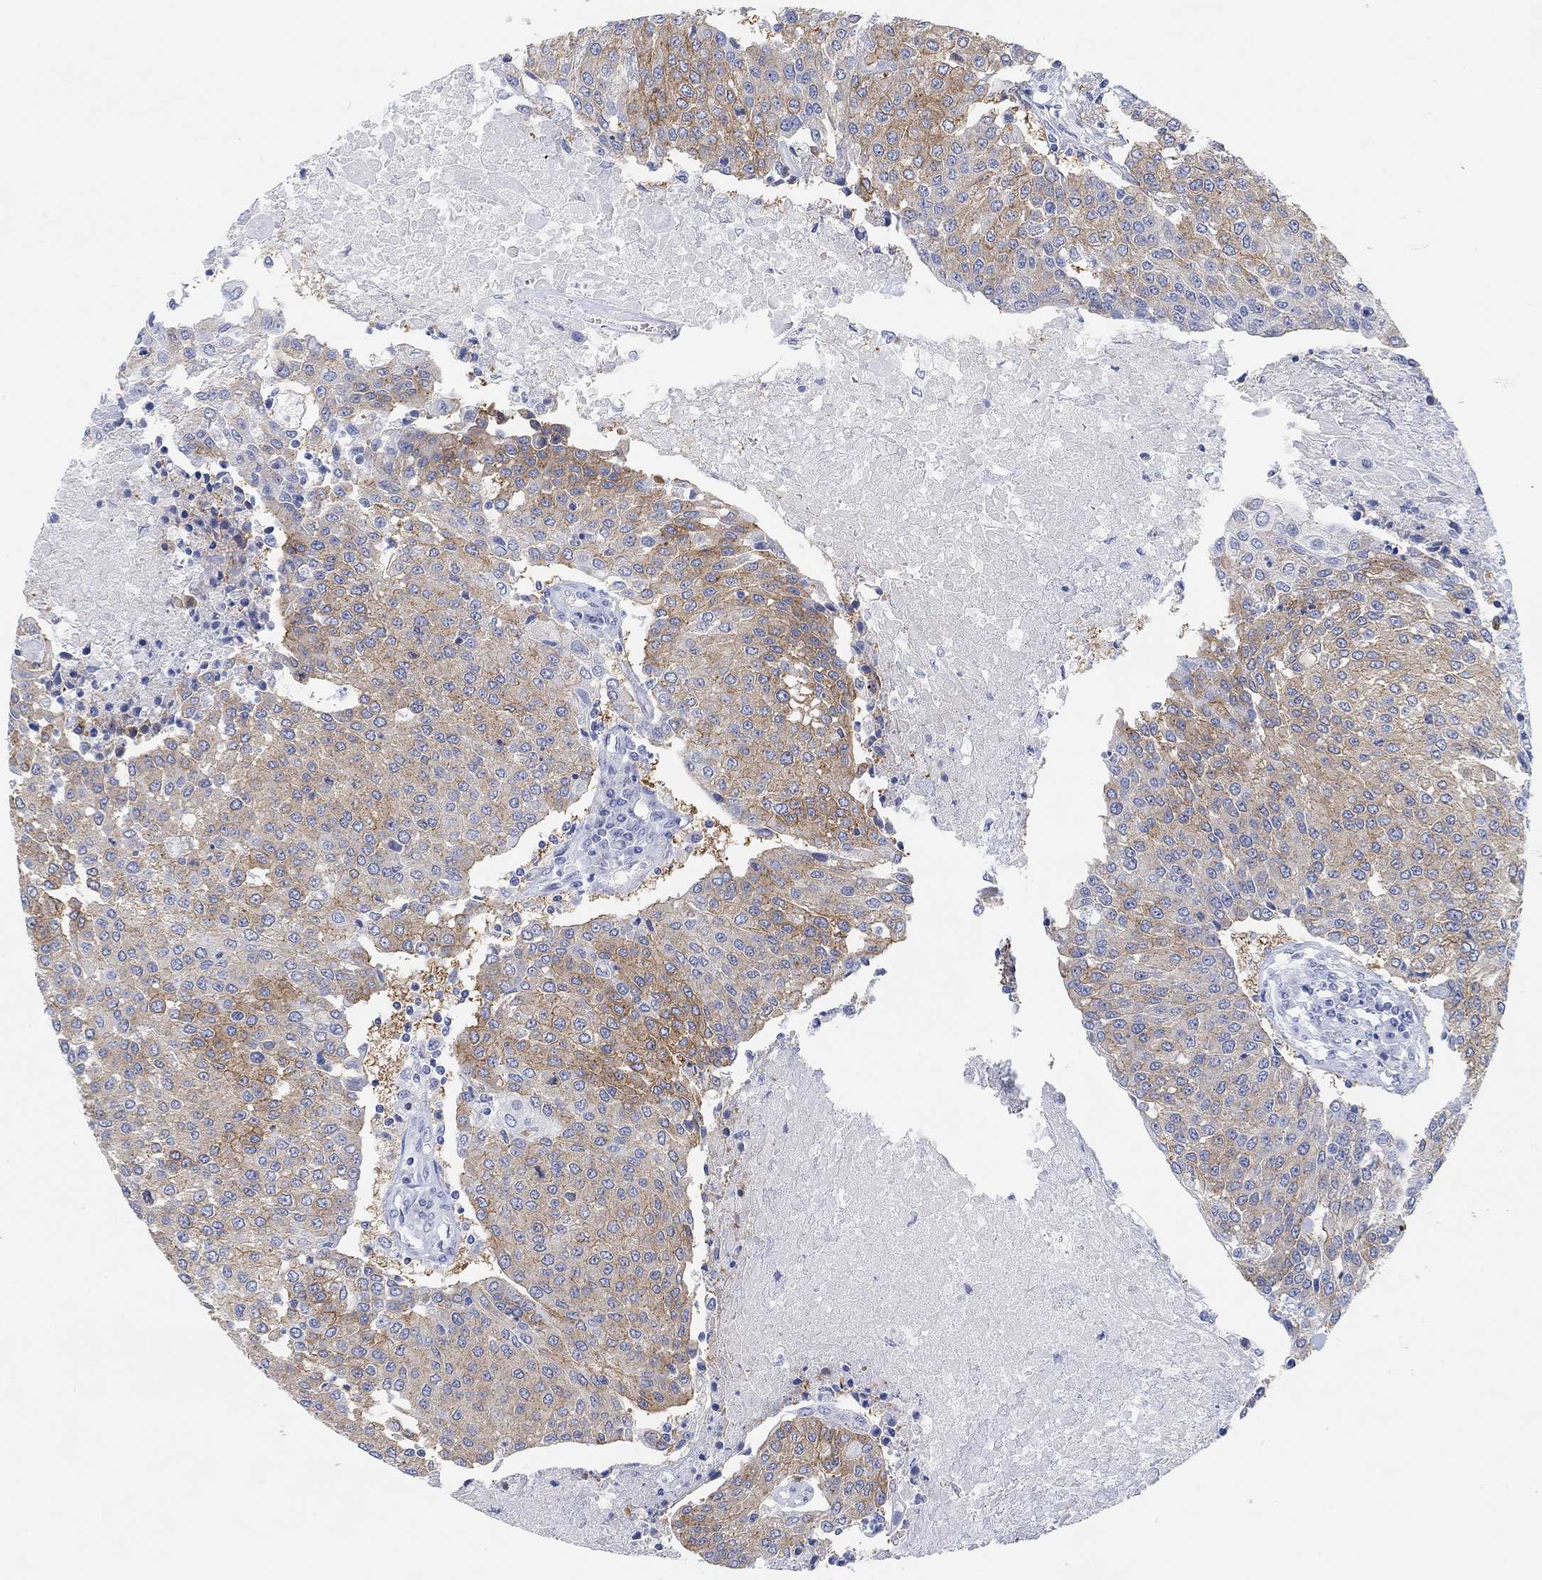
{"staining": {"intensity": "moderate", "quantity": "<25%", "location": "cytoplasmic/membranous"}, "tissue": "urothelial cancer", "cell_type": "Tumor cells", "image_type": "cancer", "snomed": [{"axis": "morphology", "description": "Urothelial carcinoma, High grade"}, {"axis": "topography", "description": "Urinary bladder"}], "caption": "A low amount of moderate cytoplasmic/membranous positivity is identified in about <25% of tumor cells in high-grade urothelial carcinoma tissue.", "gene": "RGS1", "patient": {"sex": "female", "age": 85}}